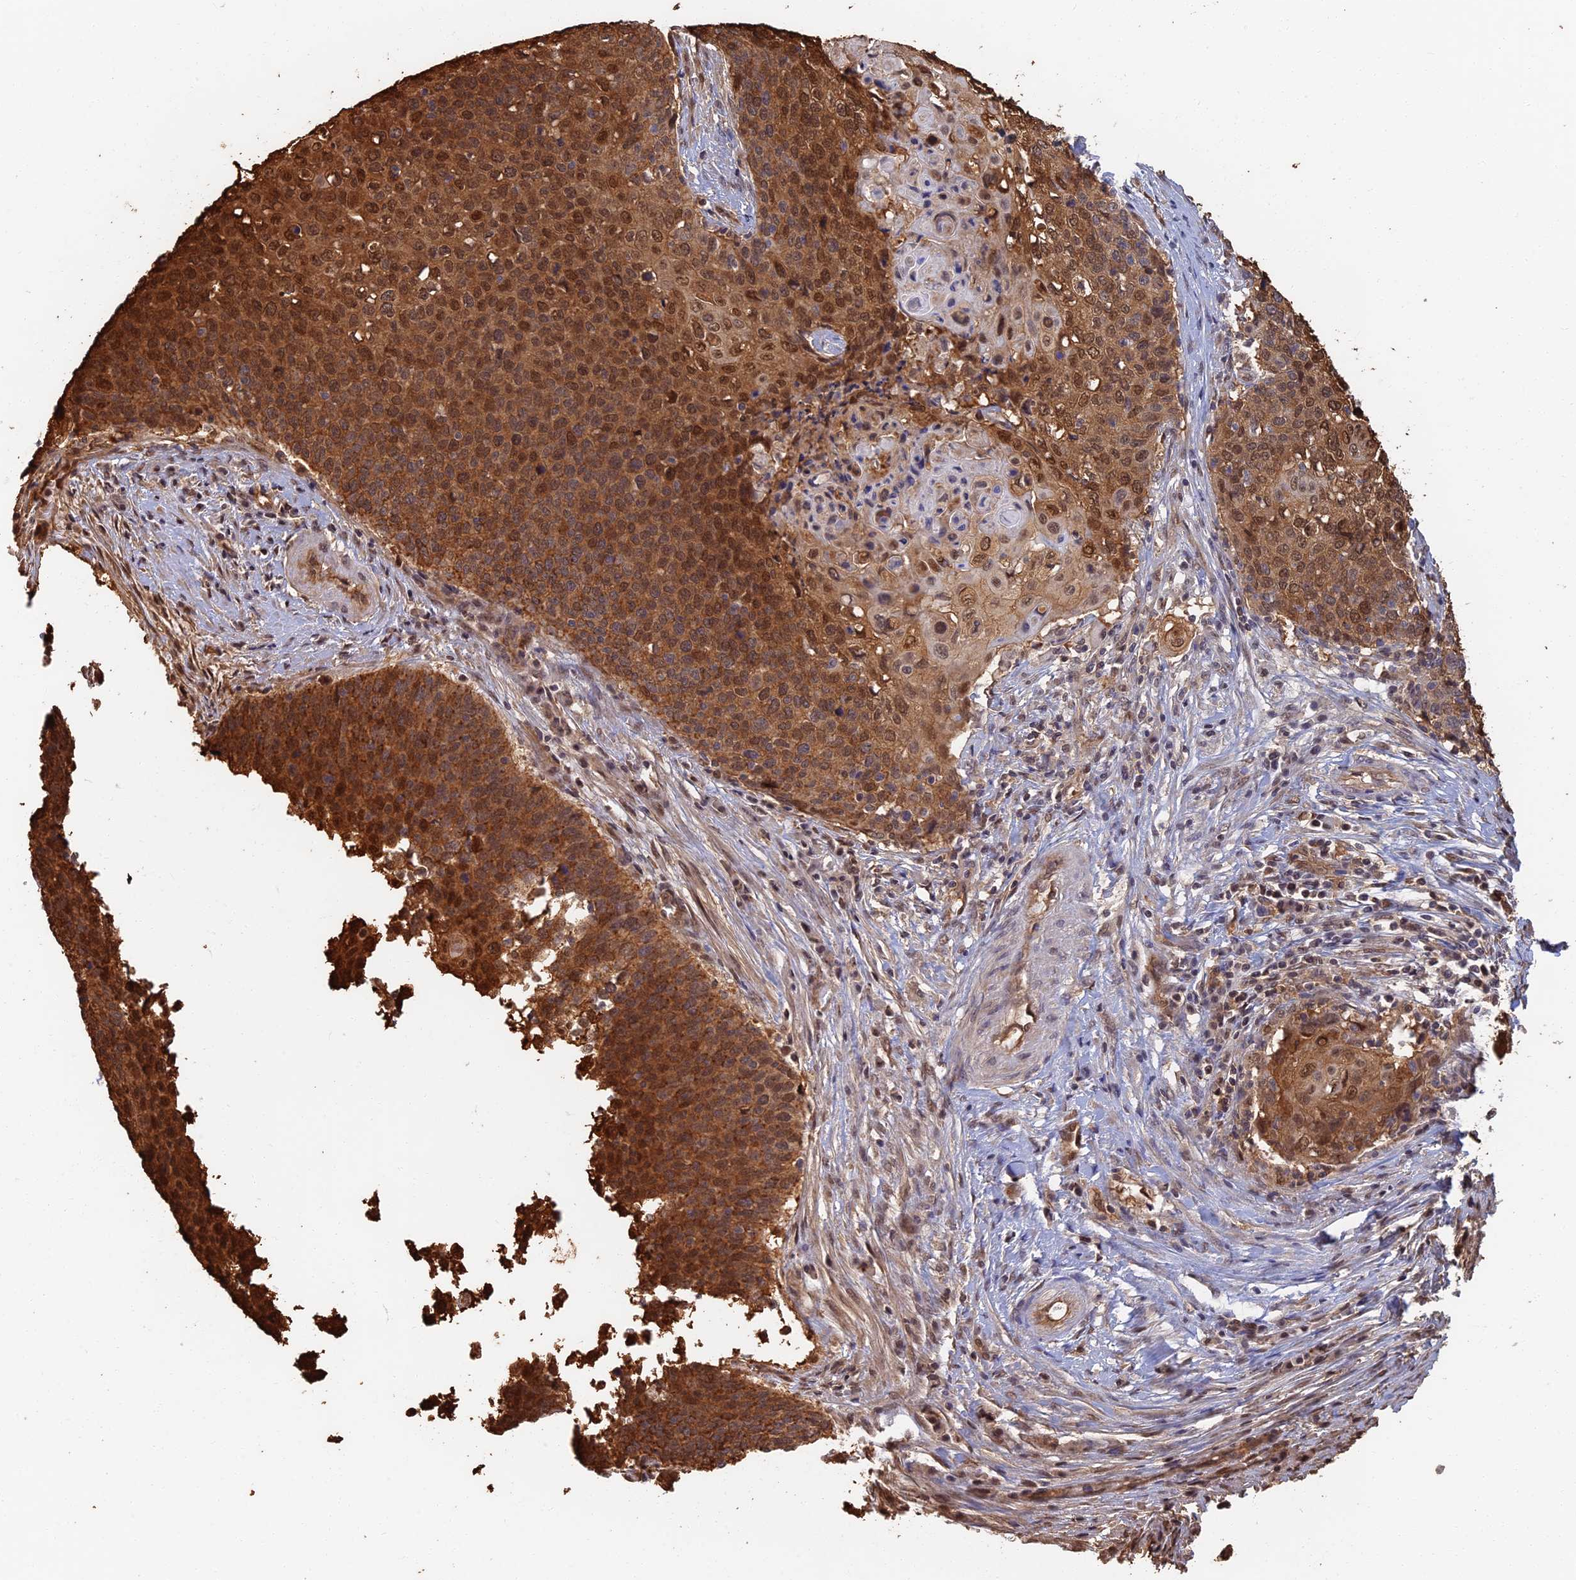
{"staining": {"intensity": "strong", "quantity": ">75%", "location": "cytoplasmic/membranous,nuclear"}, "tissue": "cervical cancer", "cell_type": "Tumor cells", "image_type": "cancer", "snomed": [{"axis": "morphology", "description": "Squamous cell carcinoma, NOS"}, {"axis": "topography", "description": "Cervix"}], "caption": "The image demonstrates immunohistochemical staining of cervical squamous cell carcinoma. There is strong cytoplasmic/membranous and nuclear staining is present in about >75% of tumor cells. (brown staining indicates protein expression, while blue staining denotes nuclei).", "gene": "LRRN3", "patient": {"sex": "female", "age": 39}}